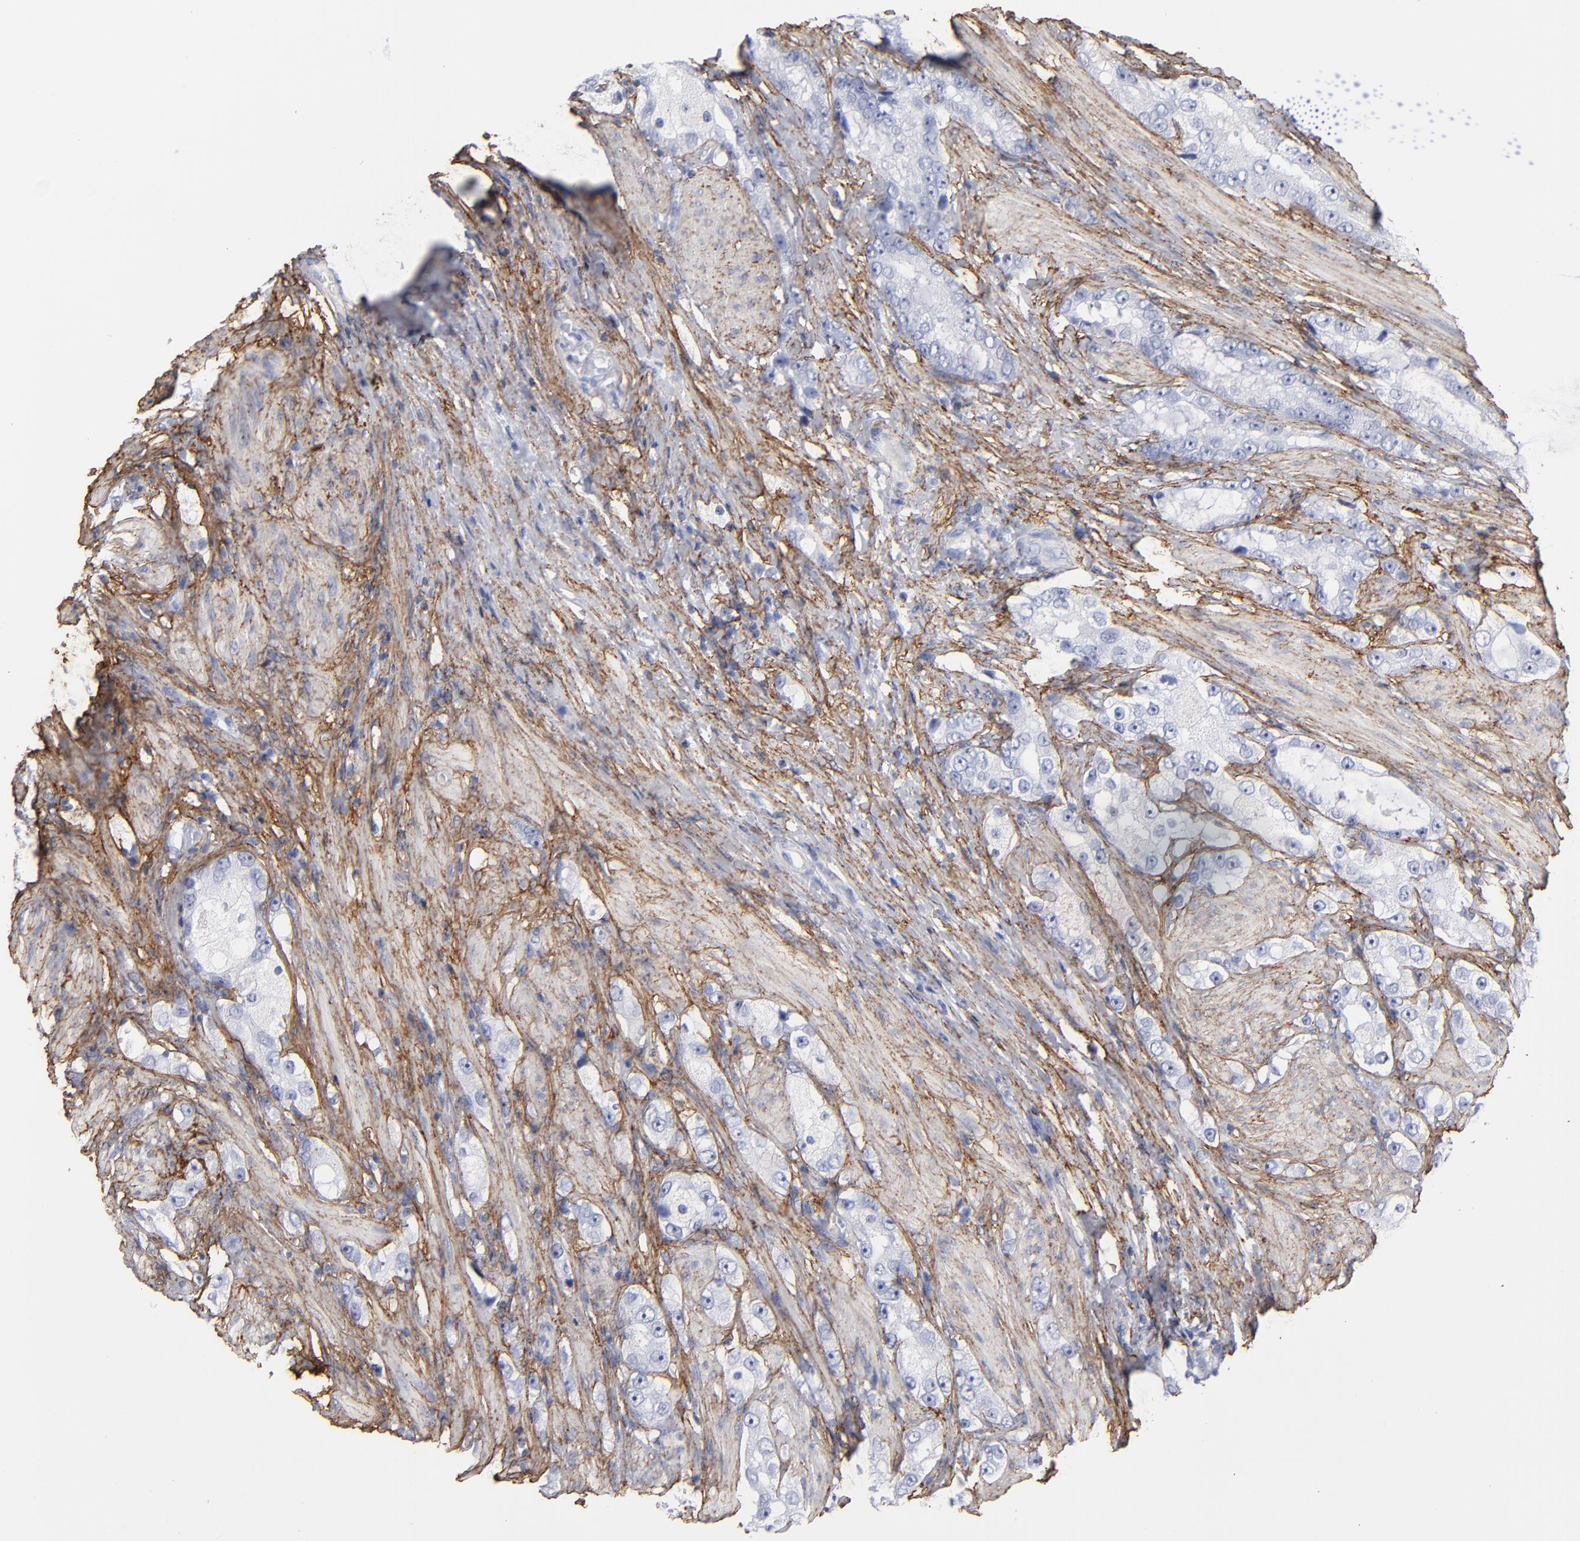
{"staining": {"intensity": "negative", "quantity": "none", "location": "none"}, "tissue": "prostate cancer", "cell_type": "Tumor cells", "image_type": "cancer", "snomed": [{"axis": "morphology", "description": "Adenocarcinoma, High grade"}, {"axis": "topography", "description": "Prostate"}], "caption": "This micrograph is of prostate high-grade adenocarcinoma stained with IHC to label a protein in brown with the nuclei are counter-stained blue. There is no expression in tumor cells.", "gene": "EMILIN1", "patient": {"sex": "male", "age": 63}}